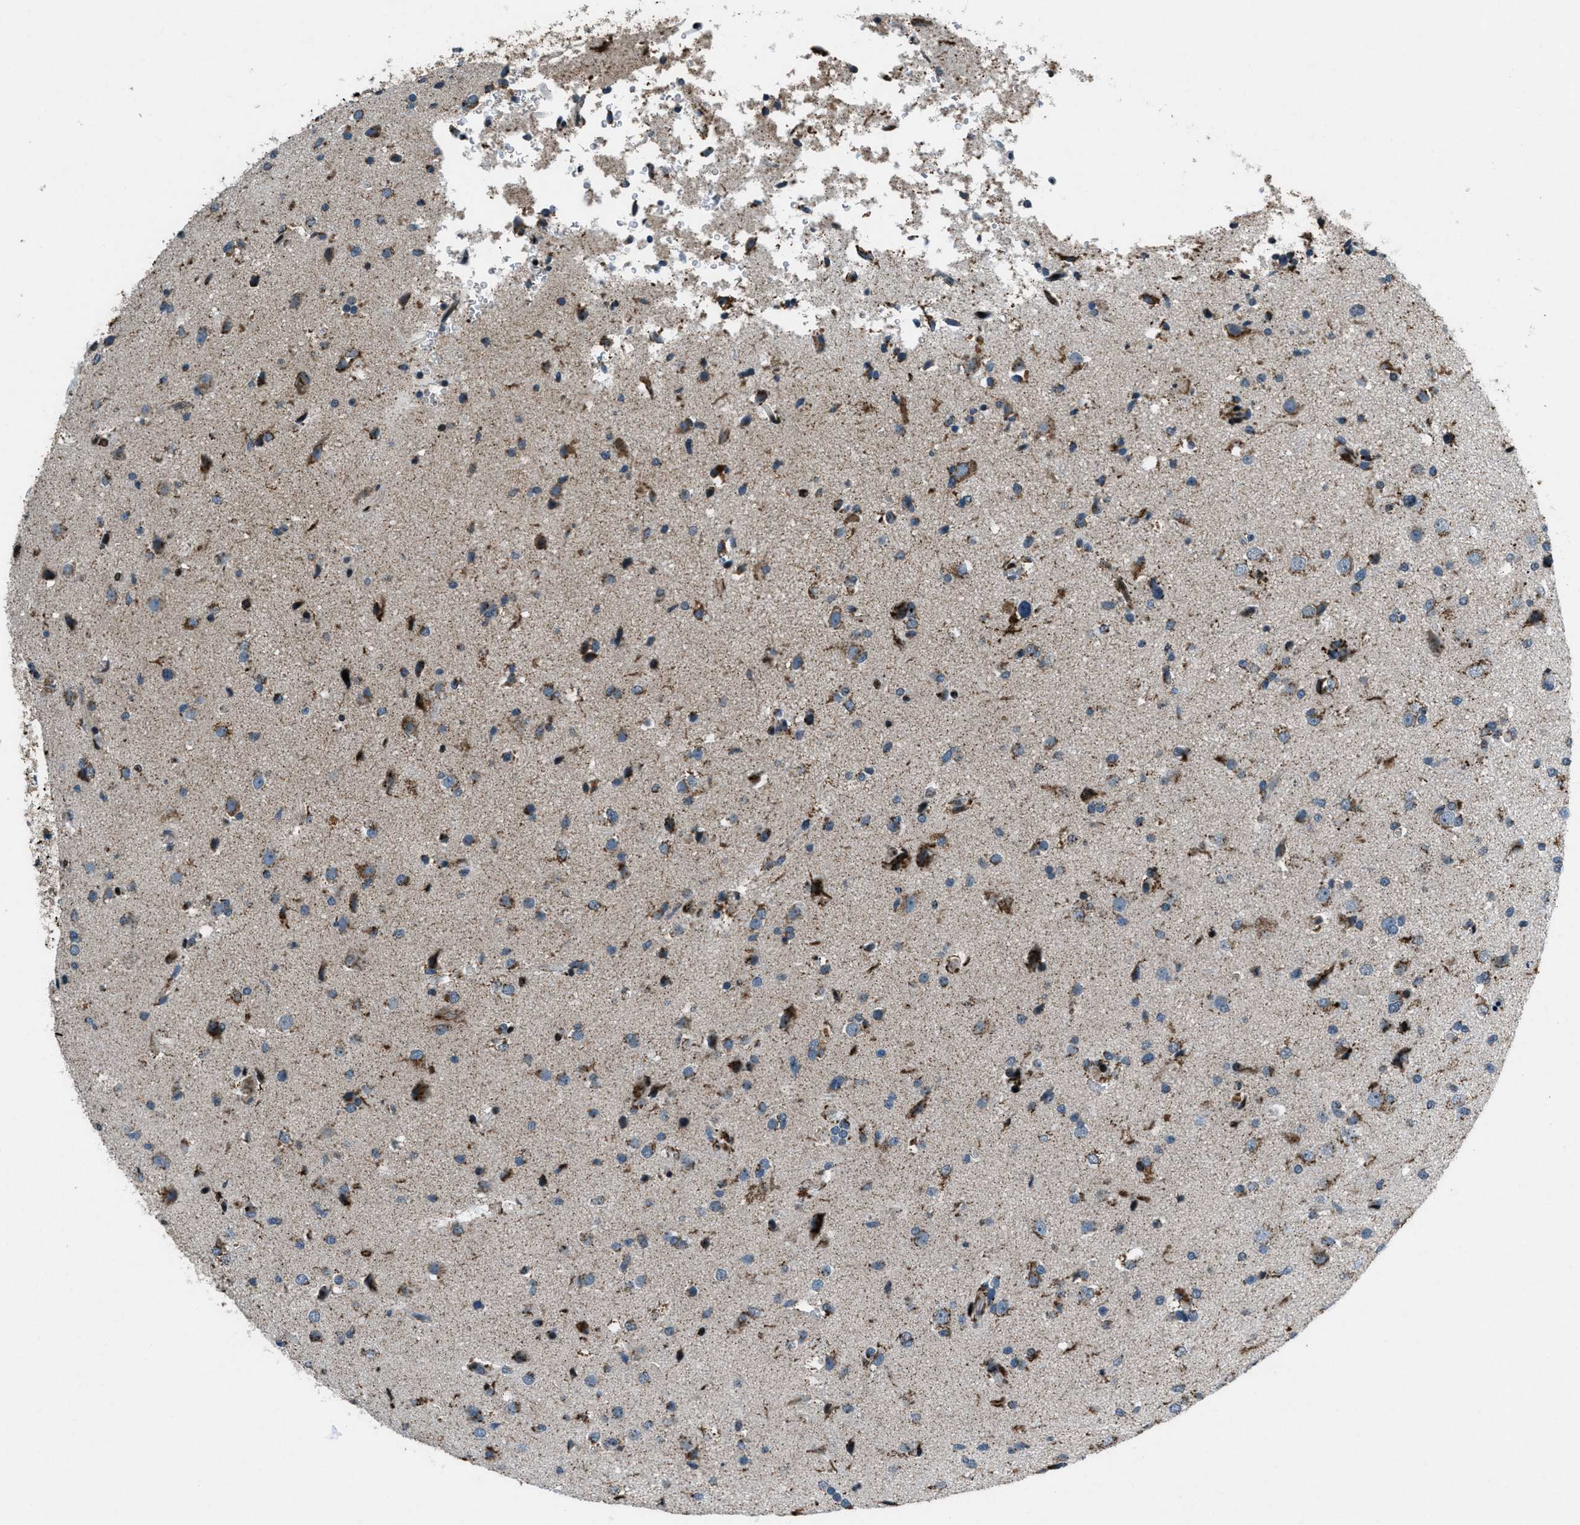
{"staining": {"intensity": "strong", "quantity": "25%-75%", "location": "cytoplasmic/membranous"}, "tissue": "glioma", "cell_type": "Tumor cells", "image_type": "cancer", "snomed": [{"axis": "morphology", "description": "Glioma, malignant, High grade"}, {"axis": "topography", "description": "Brain"}], "caption": "High-power microscopy captured an immunohistochemistry (IHC) histopathology image of malignant glioma (high-grade), revealing strong cytoplasmic/membranous positivity in about 25%-75% of tumor cells. (DAB (3,3'-diaminobenzidine) IHC with brightfield microscopy, high magnification).", "gene": "GPC6", "patient": {"sex": "male", "age": 33}}